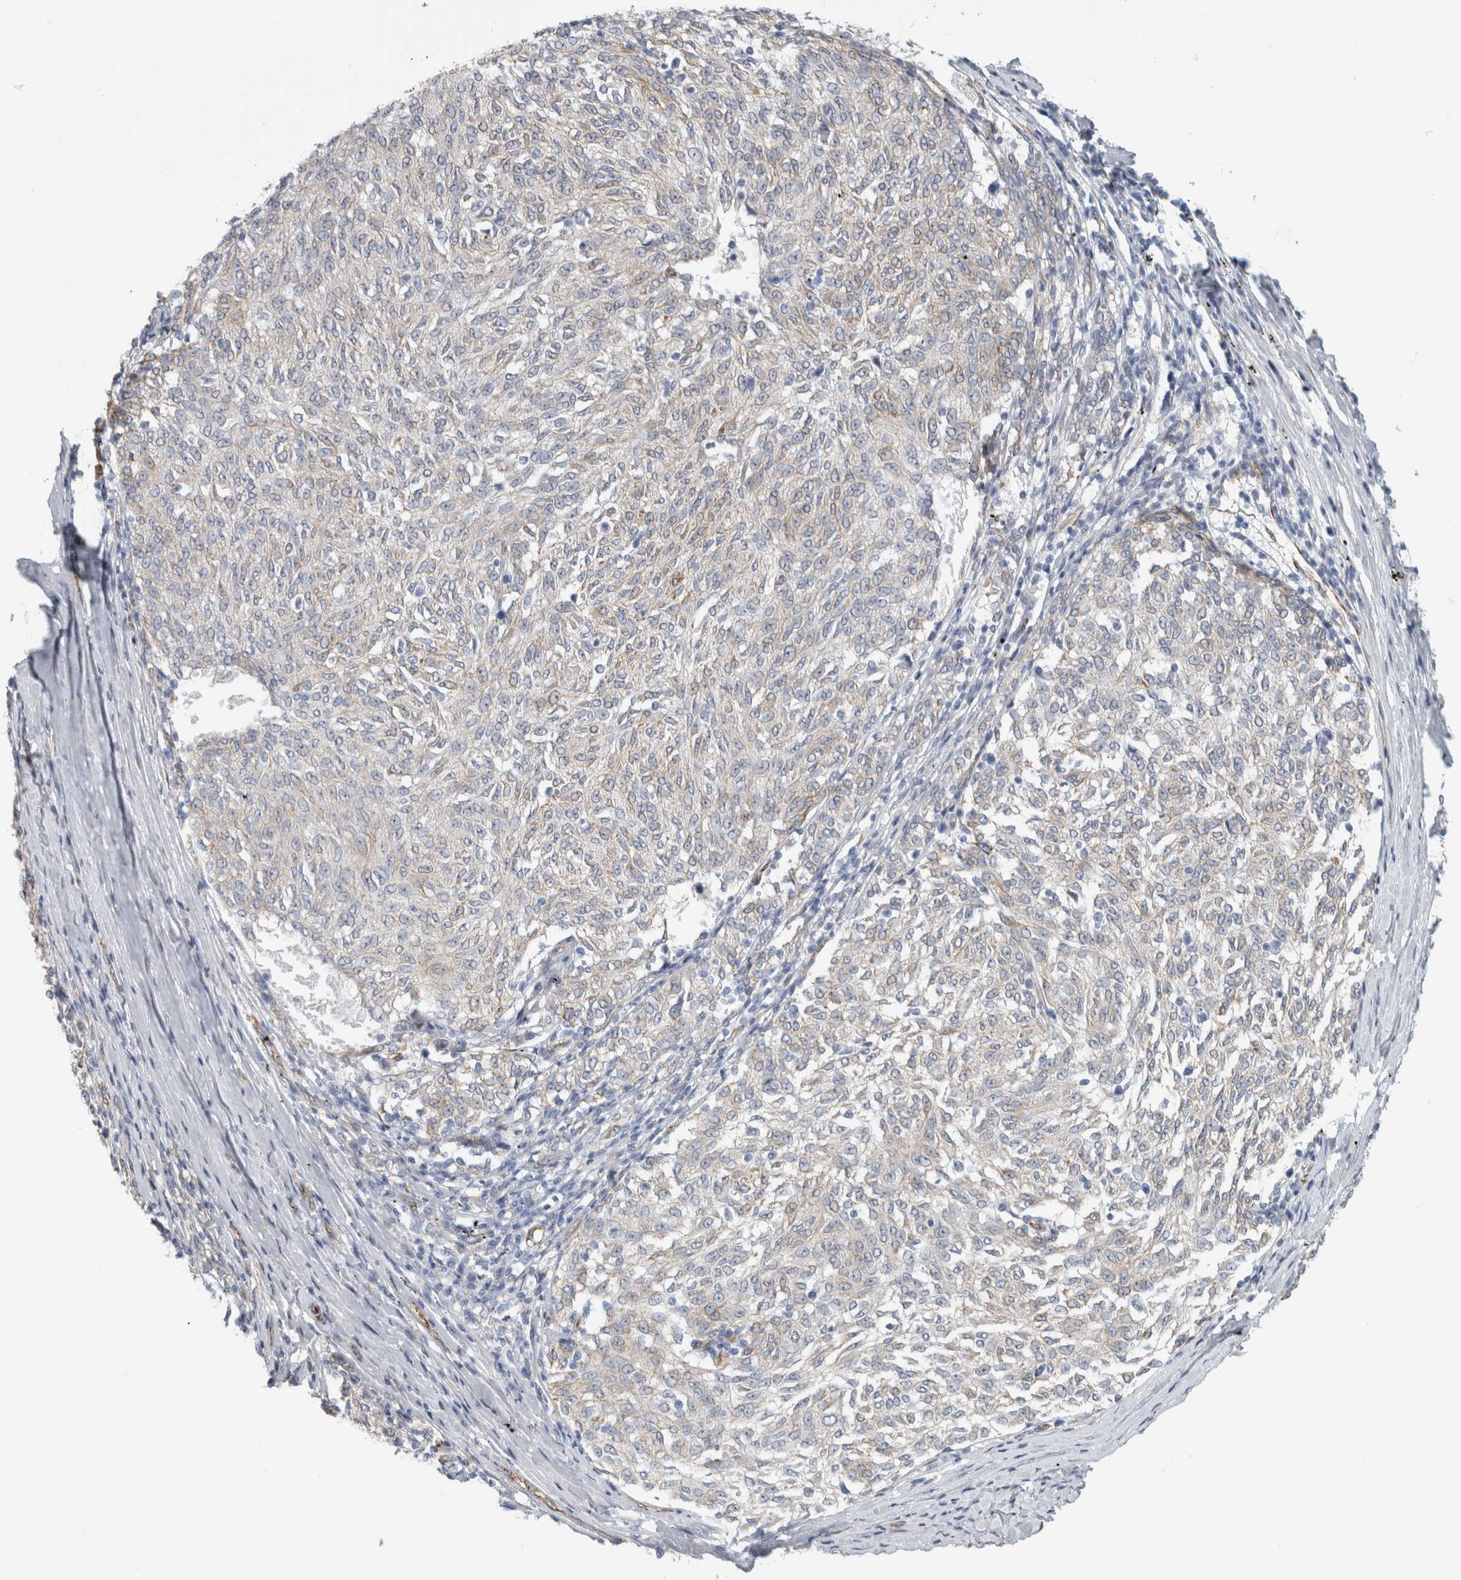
{"staining": {"intensity": "negative", "quantity": "none", "location": "none"}, "tissue": "melanoma", "cell_type": "Tumor cells", "image_type": "cancer", "snomed": [{"axis": "morphology", "description": "Malignant melanoma, NOS"}, {"axis": "topography", "description": "Skin"}], "caption": "IHC of human malignant melanoma shows no staining in tumor cells.", "gene": "B3GNT3", "patient": {"sex": "female", "age": 72}}